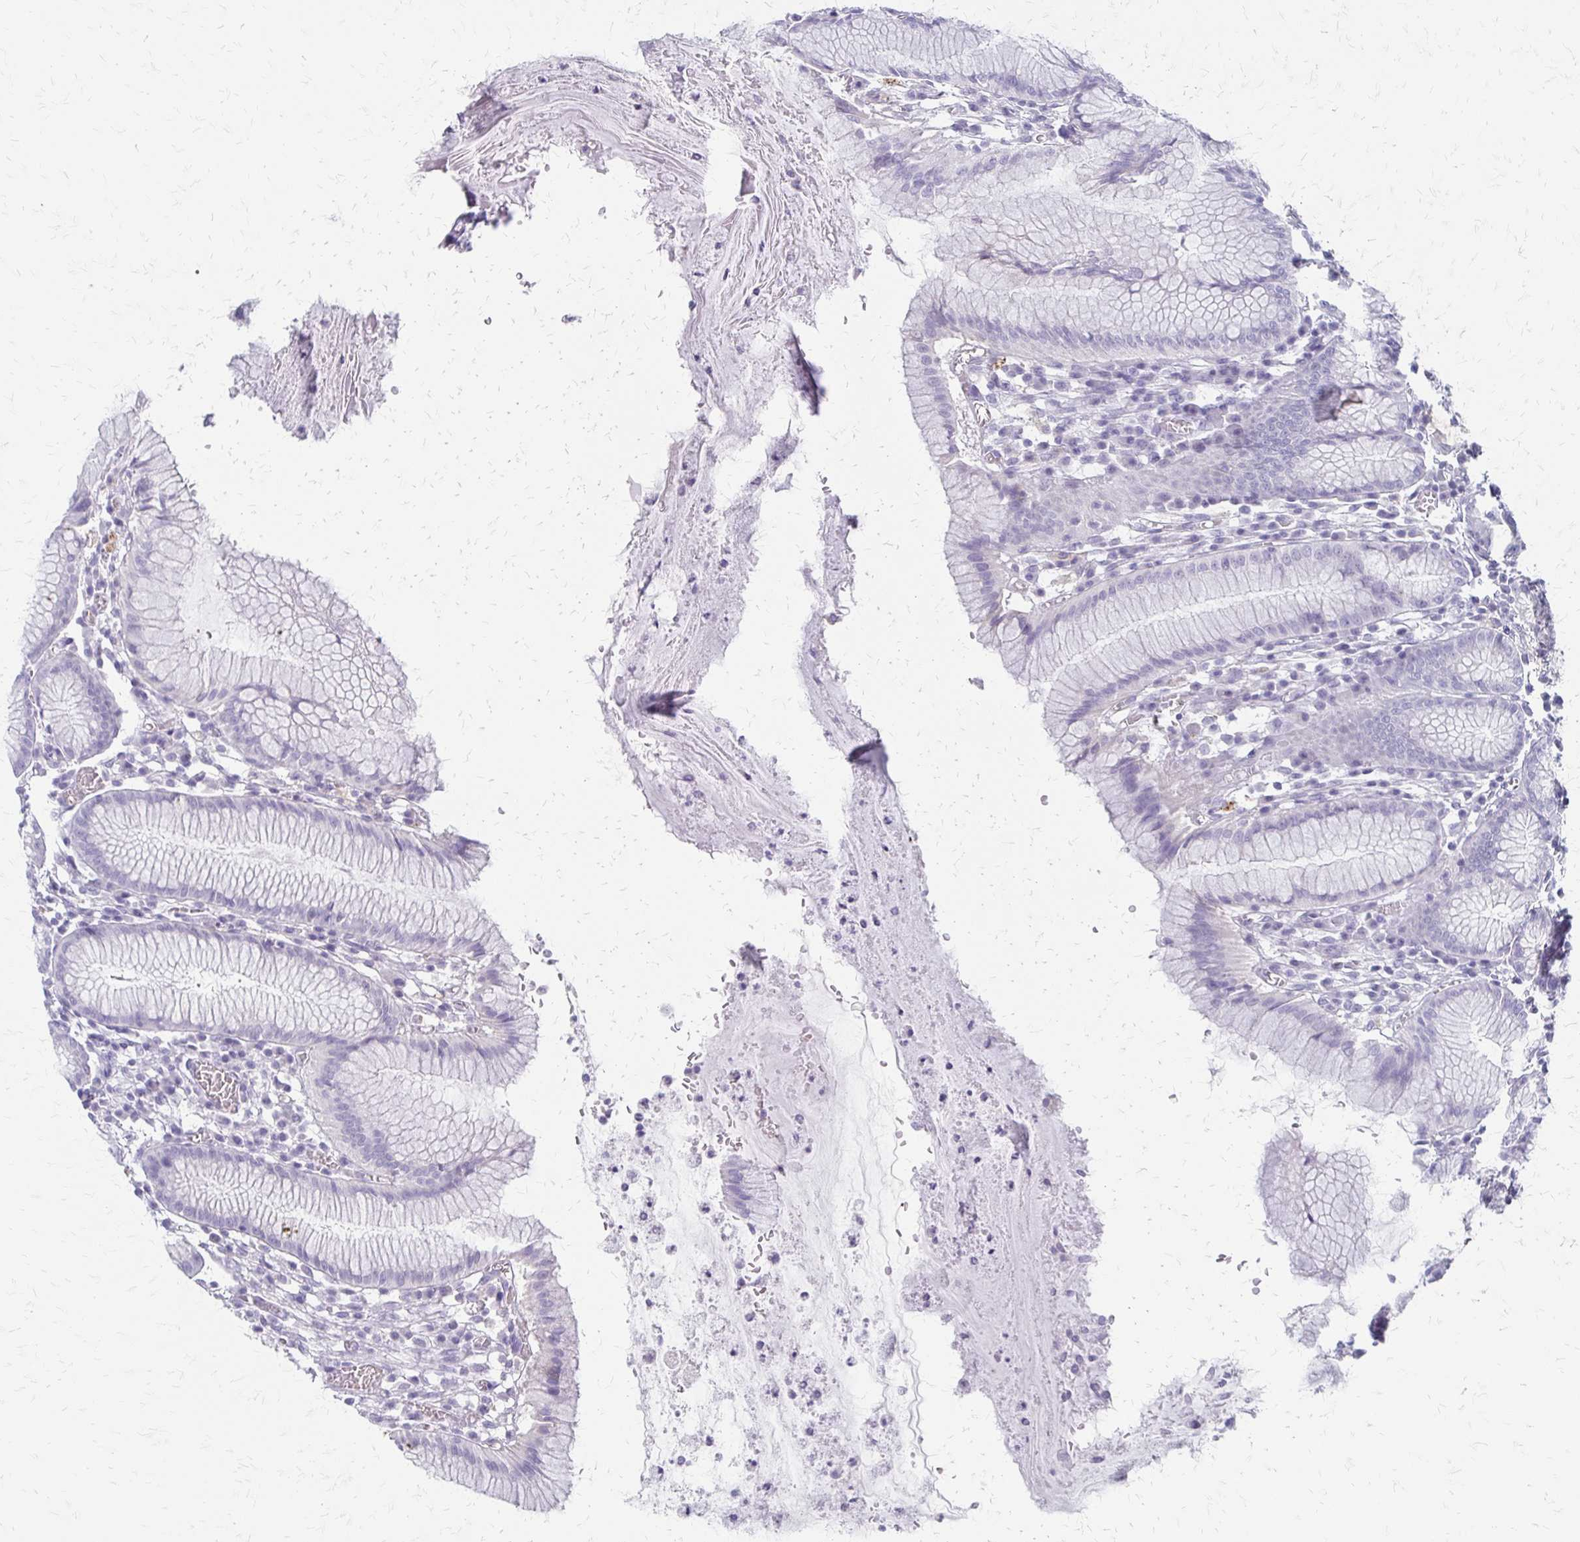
{"staining": {"intensity": "negative", "quantity": "none", "location": "none"}, "tissue": "stomach", "cell_type": "Glandular cells", "image_type": "normal", "snomed": [{"axis": "morphology", "description": "Normal tissue, NOS"}, {"axis": "topography", "description": "Stomach"}], "caption": "This is a histopathology image of immunohistochemistry (IHC) staining of unremarkable stomach, which shows no expression in glandular cells.", "gene": "ACP5", "patient": {"sex": "male", "age": 55}}